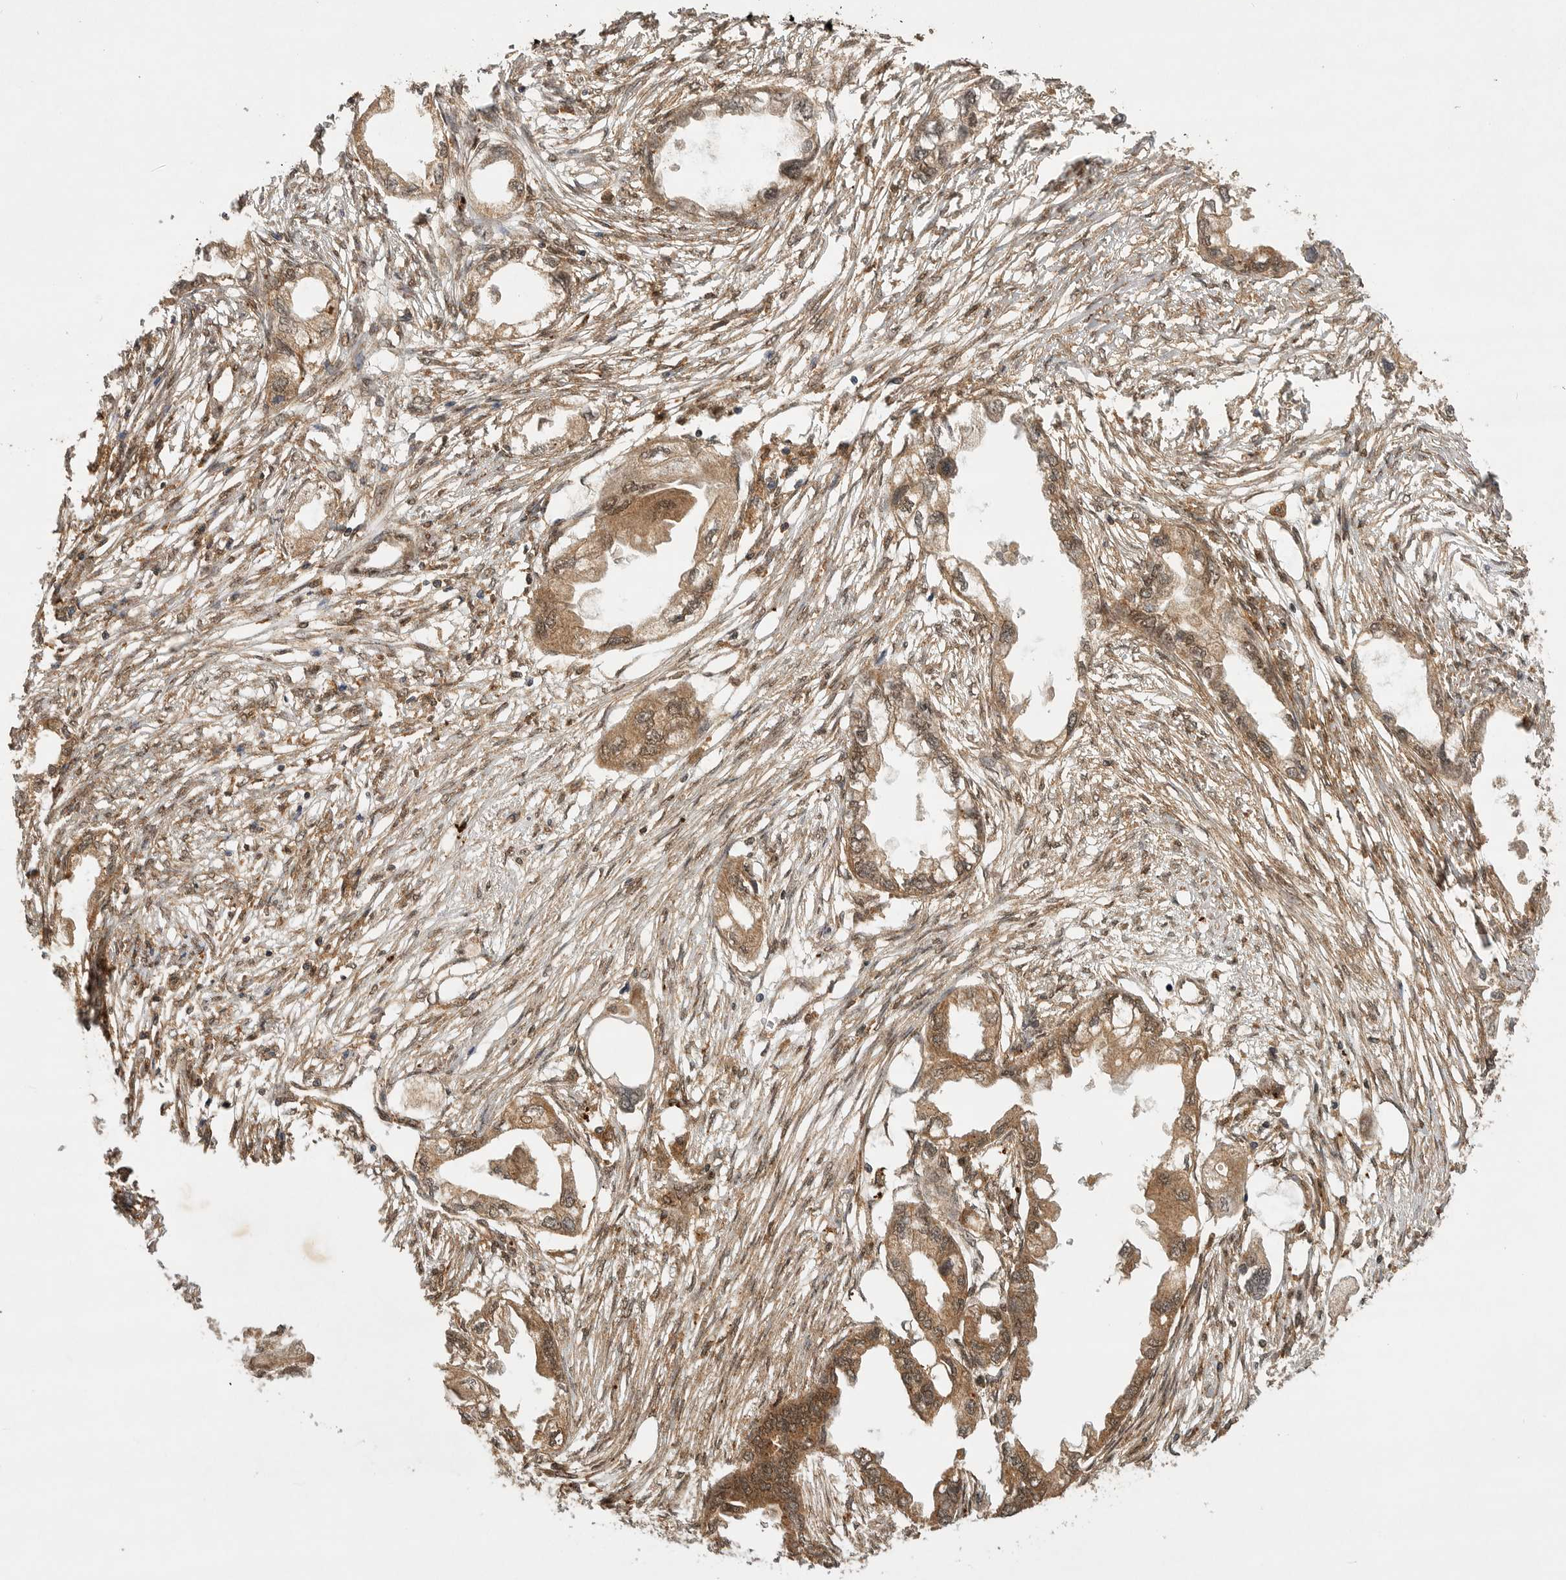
{"staining": {"intensity": "moderate", "quantity": ">75%", "location": "cytoplasmic/membranous,nuclear"}, "tissue": "endometrial cancer", "cell_type": "Tumor cells", "image_type": "cancer", "snomed": [{"axis": "morphology", "description": "Adenocarcinoma, NOS"}, {"axis": "morphology", "description": "Adenocarcinoma, metastatic, NOS"}, {"axis": "topography", "description": "Adipose tissue"}, {"axis": "topography", "description": "Endometrium"}], "caption": "Immunohistochemical staining of adenocarcinoma (endometrial) shows medium levels of moderate cytoplasmic/membranous and nuclear staining in approximately >75% of tumor cells.", "gene": "ICOSLG", "patient": {"sex": "female", "age": 67}}